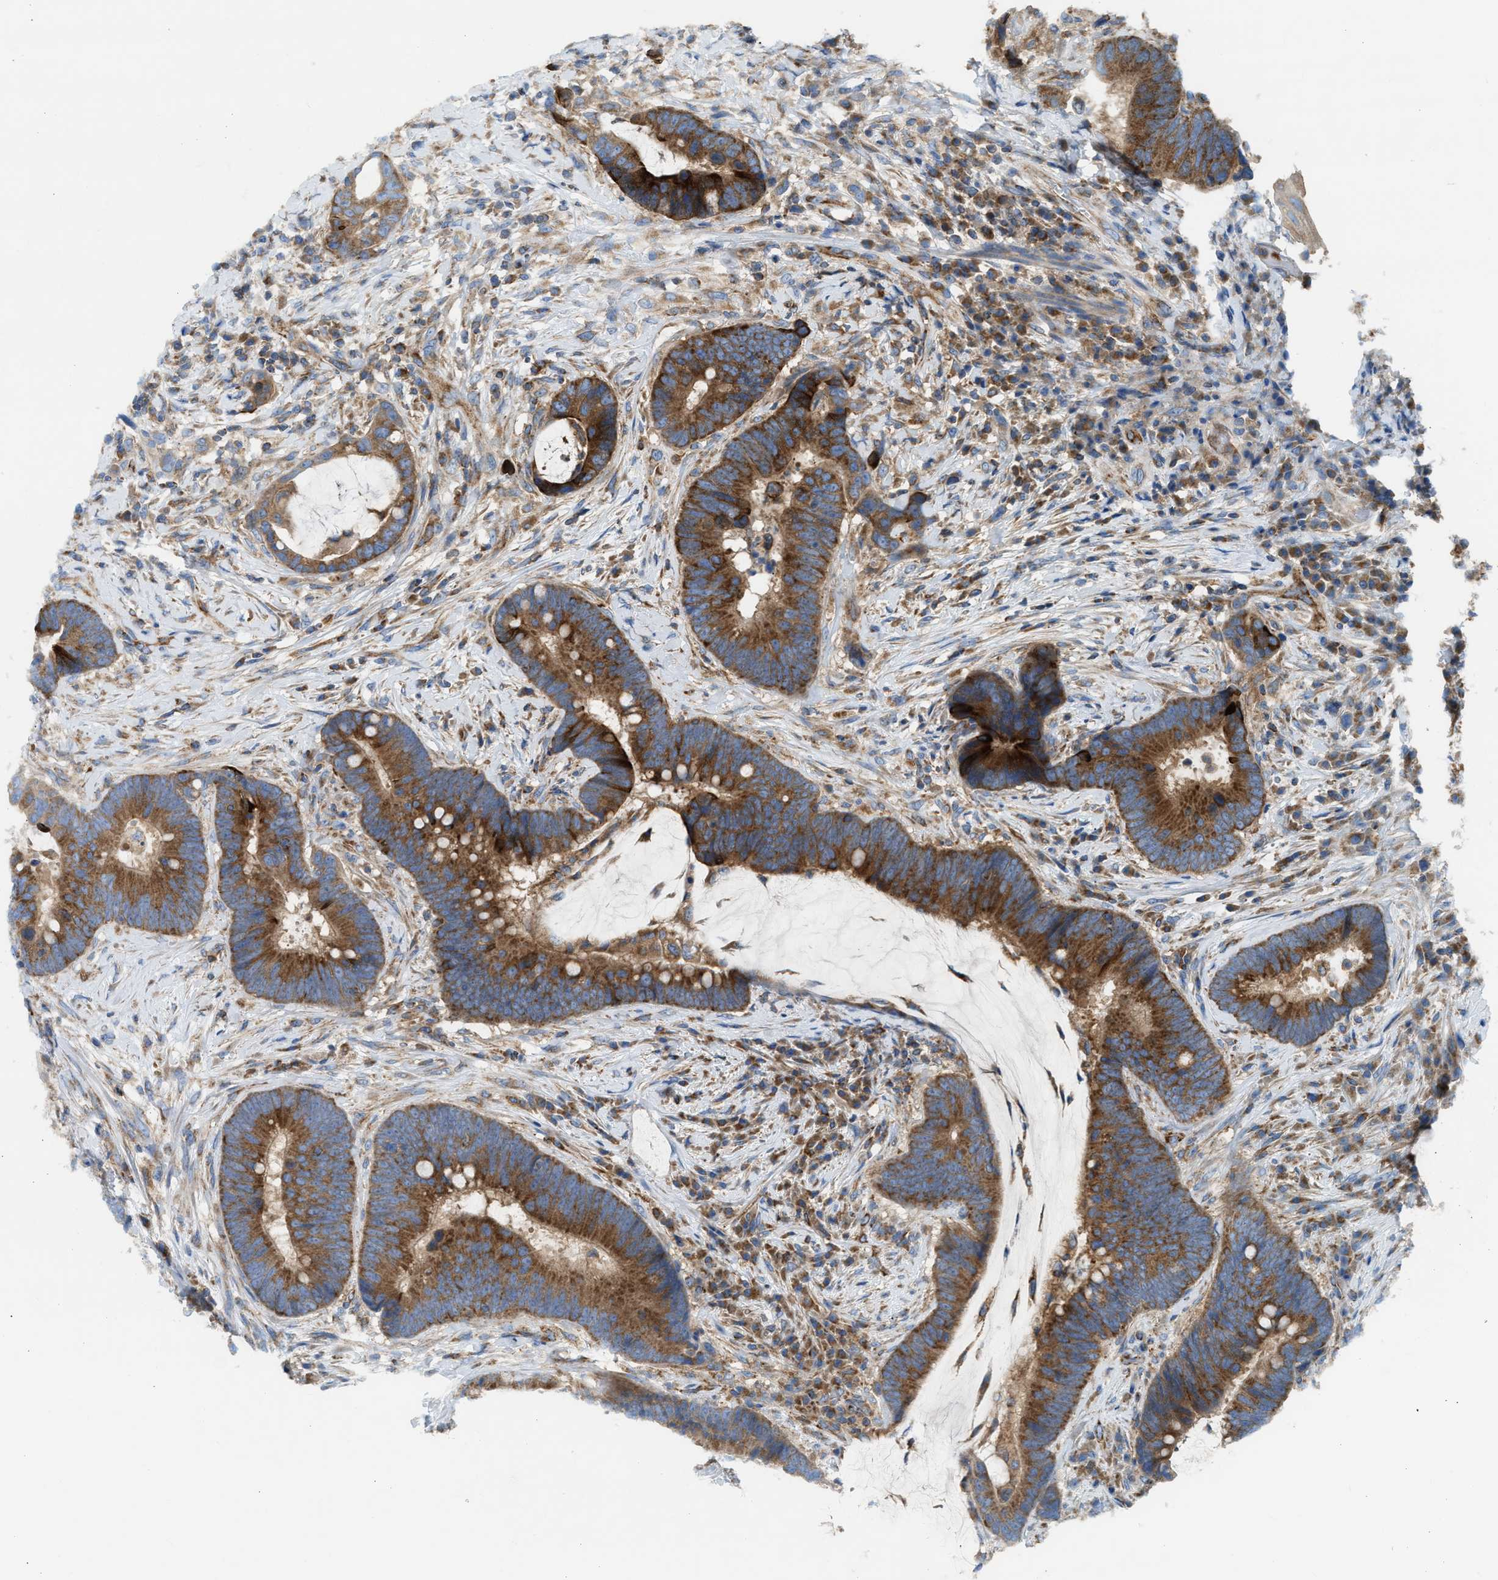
{"staining": {"intensity": "strong", "quantity": ">75%", "location": "cytoplasmic/membranous"}, "tissue": "colorectal cancer", "cell_type": "Tumor cells", "image_type": "cancer", "snomed": [{"axis": "morphology", "description": "Adenocarcinoma, NOS"}, {"axis": "topography", "description": "Rectum"}, {"axis": "topography", "description": "Anal"}], "caption": "Immunohistochemistry micrograph of colorectal cancer (adenocarcinoma) stained for a protein (brown), which demonstrates high levels of strong cytoplasmic/membranous staining in about >75% of tumor cells.", "gene": "TBC1D15", "patient": {"sex": "female", "age": 89}}